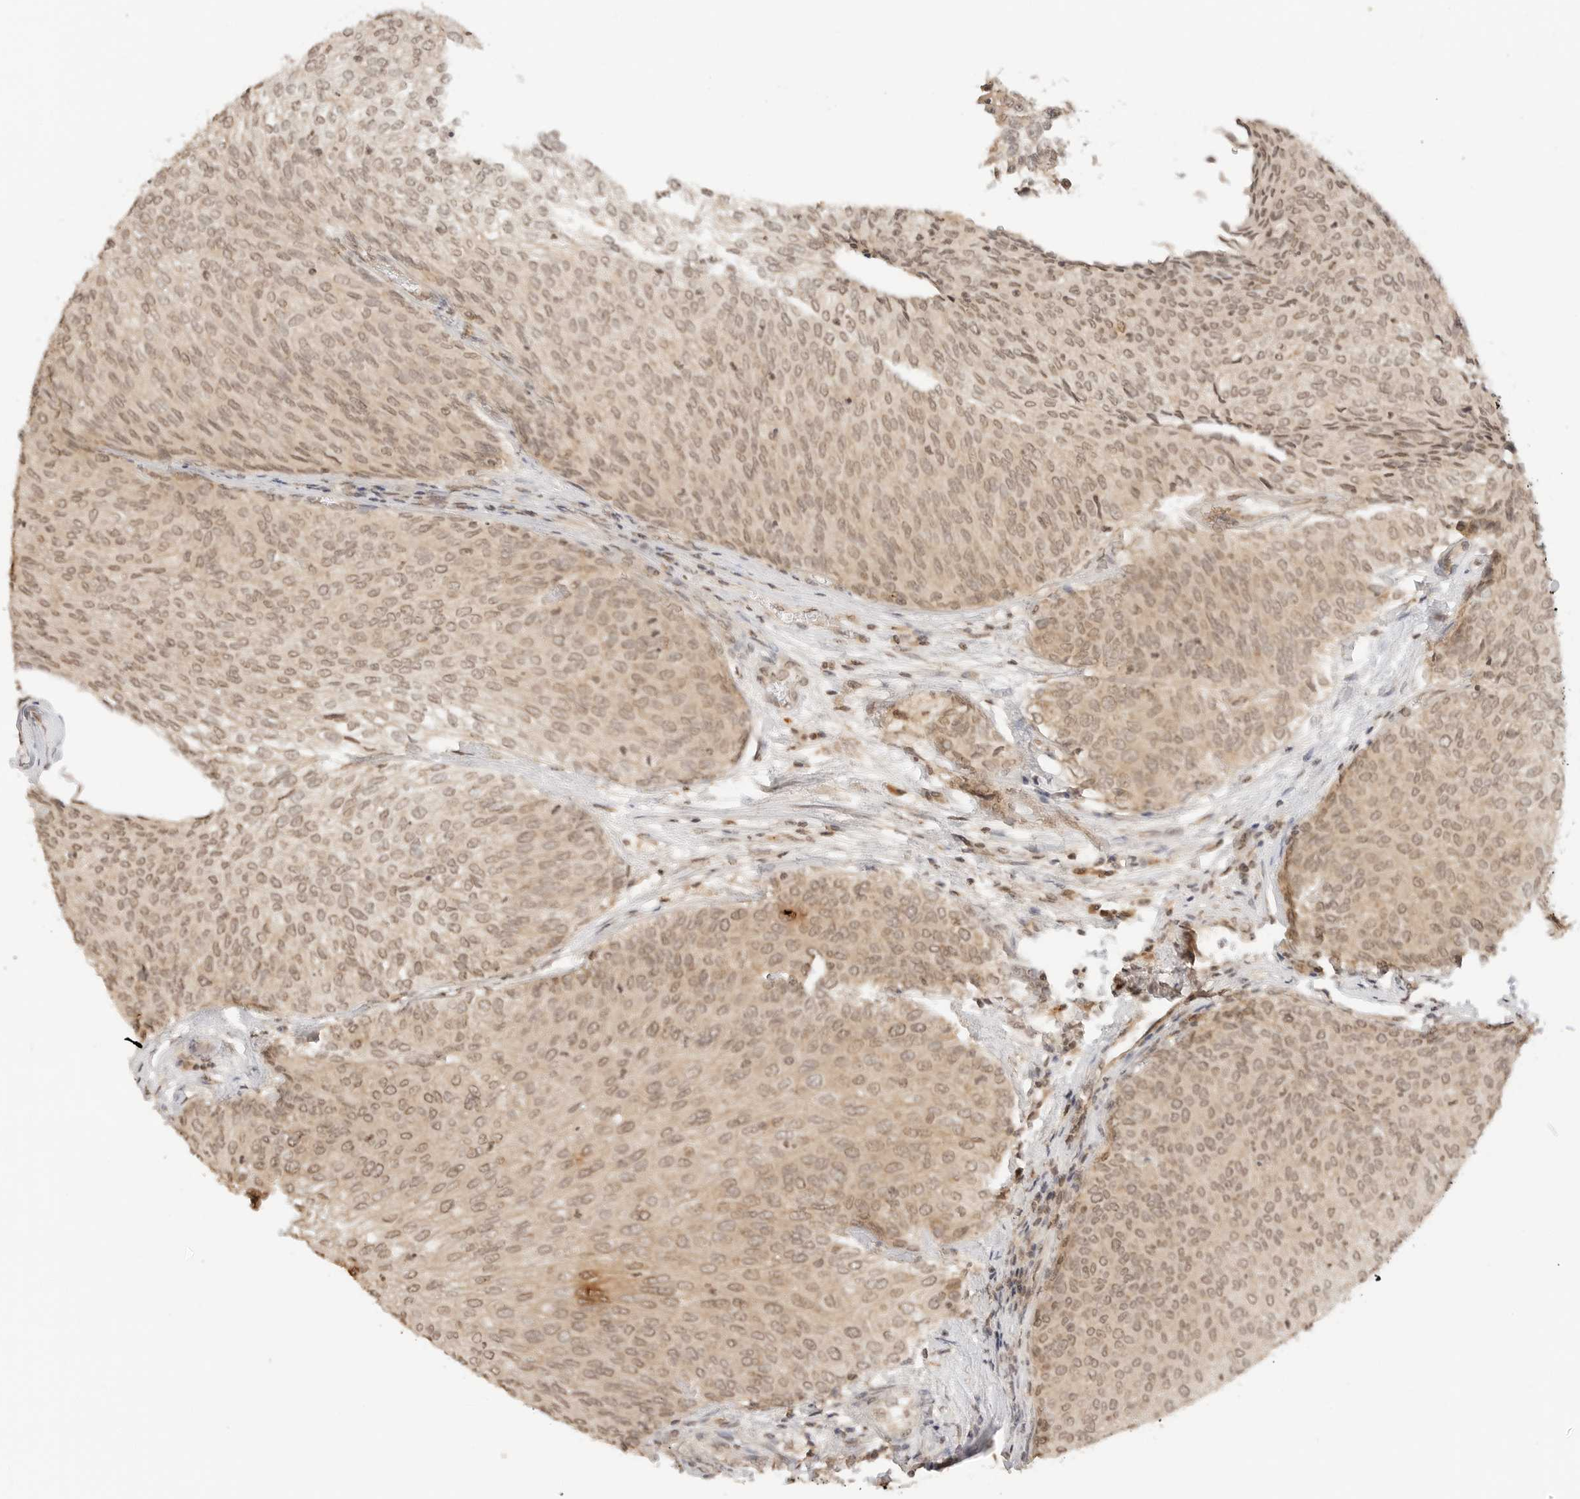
{"staining": {"intensity": "moderate", "quantity": ">75%", "location": "cytoplasmic/membranous,nuclear"}, "tissue": "urothelial cancer", "cell_type": "Tumor cells", "image_type": "cancer", "snomed": [{"axis": "morphology", "description": "Urothelial carcinoma, Low grade"}, {"axis": "topography", "description": "Urinary bladder"}], "caption": "Protein positivity by immunohistochemistry (IHC) demonstrates moderate cytoplasmic/membranous and nuclear expression in approximately >75% of tumor cells in urothelial cancer.", "gene": "GPR34", "patient": {"sex": "female", "age": 79}}